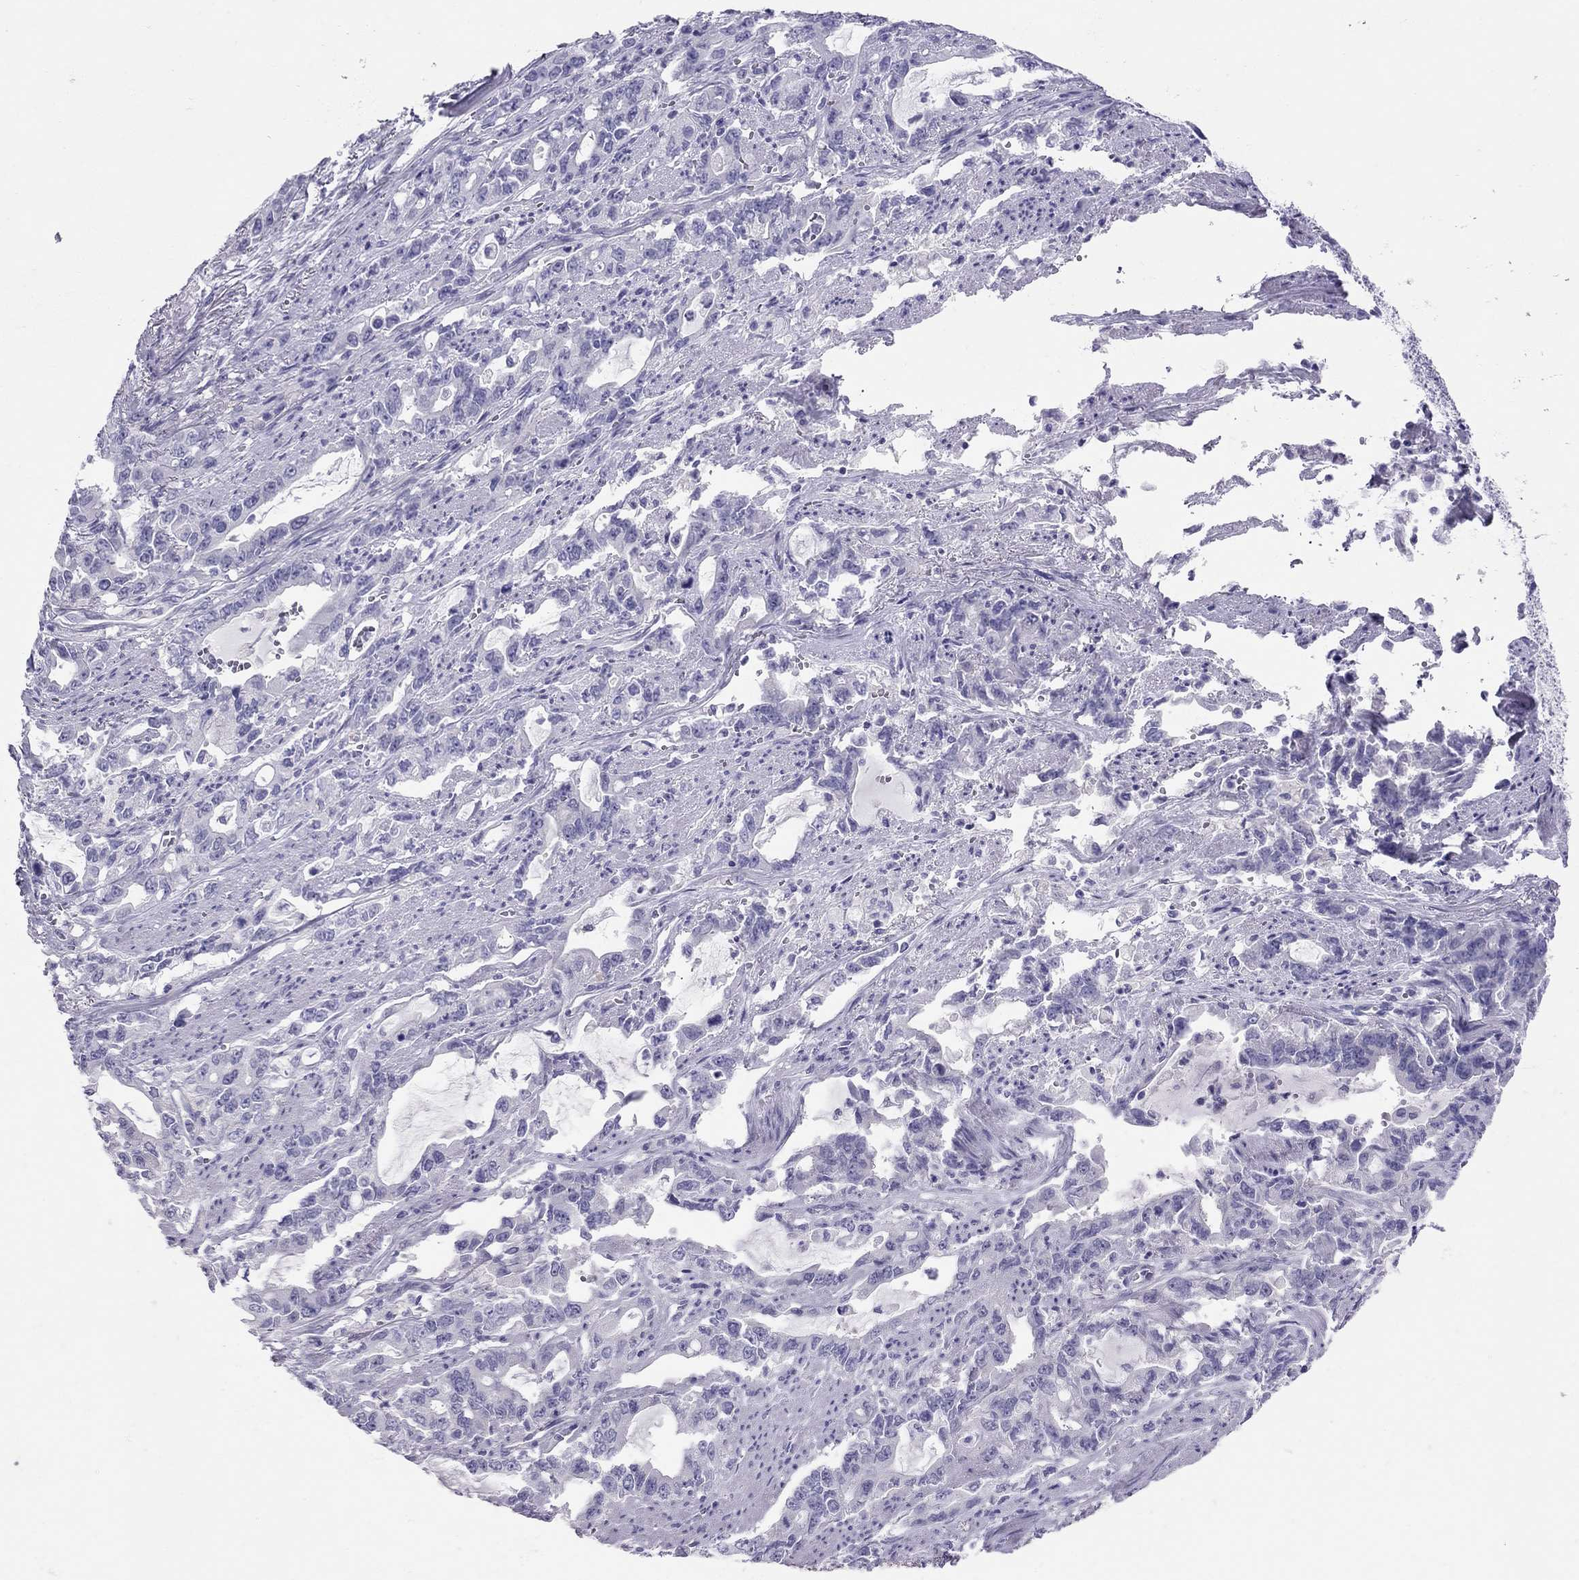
{"staining": {"intensity": "negative", "quantity": "none", "location": "none"}, "tissue": "stomach cancer", "cell_type": "Tumor cells", "image_type": "cancer", "snomed": [{"axis": "morphology", "description": "Adenocarcinoma, NOS"}, {"axis": "topography", "description": "Stomach, upper"}], "caption": "Tumor cells are negative for protein expression in human stomach adenocarcinoma. The staining was performed using DAB (3,3'-diaminobenzidine) to visualize the protein expression in brown, while the nuclei were stained in blue with hematoxylin (Magnification: 20x).", "gene": "PSMB11", "patient": {"sex": "male", "age": 85}}